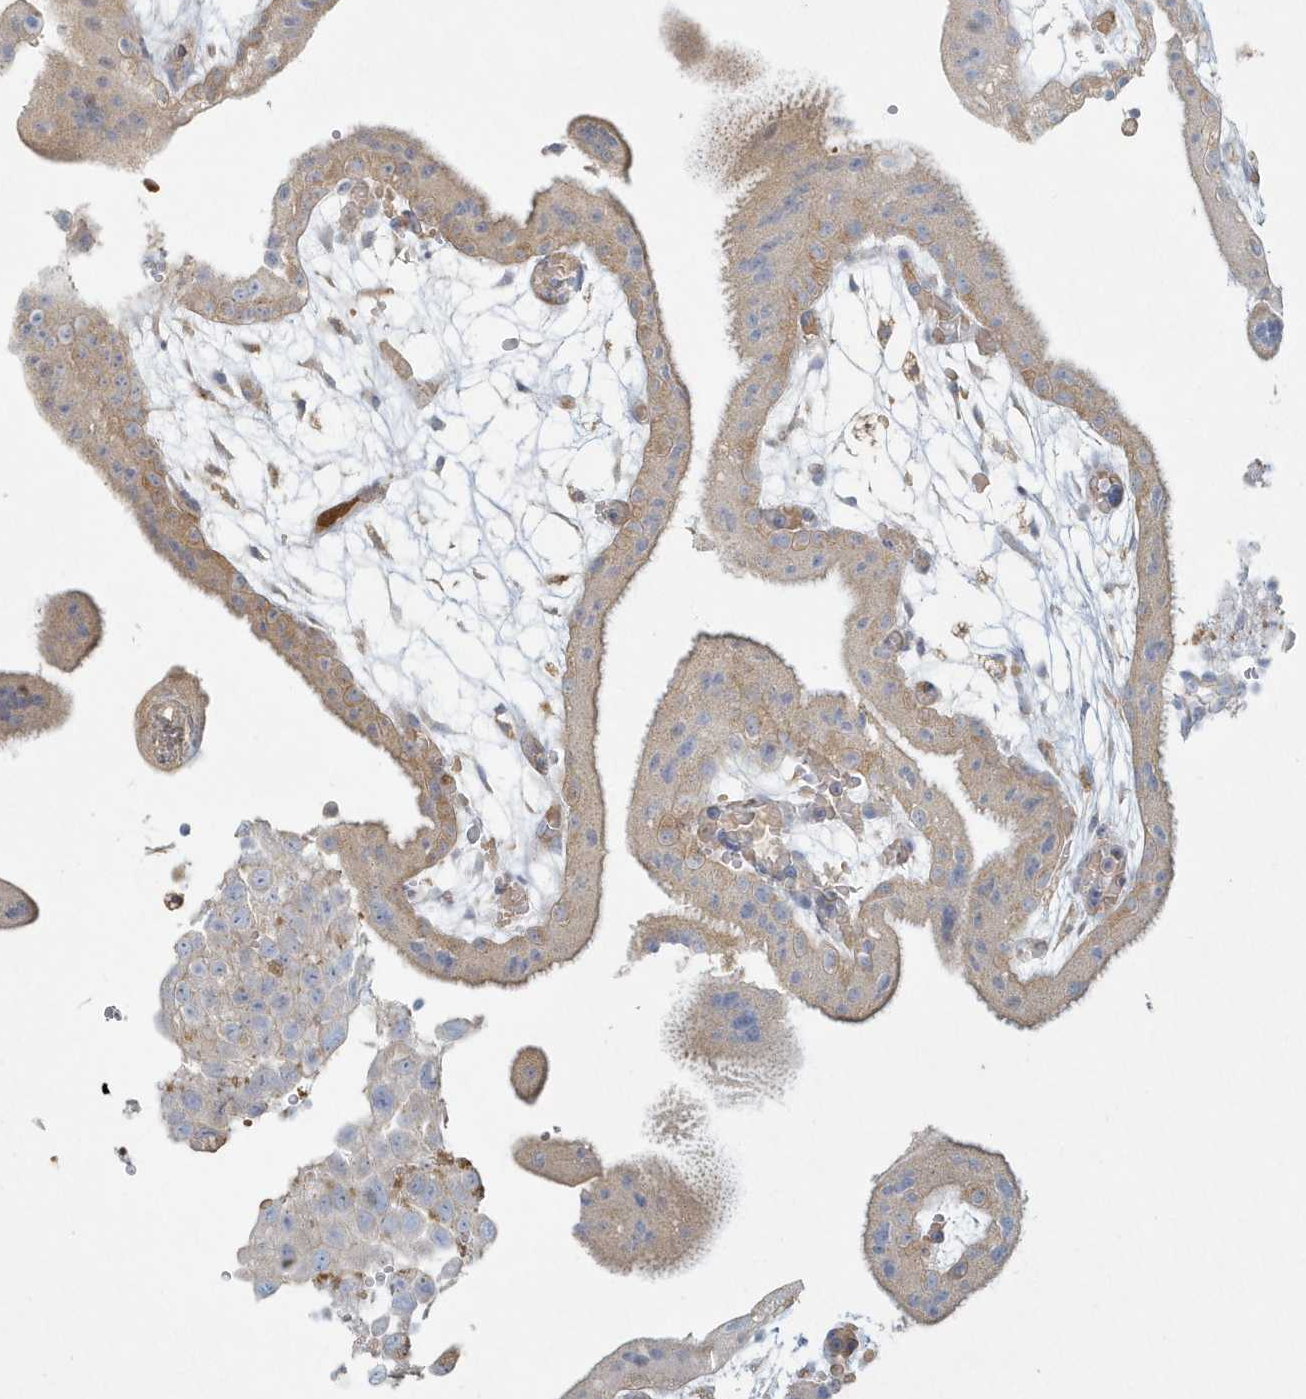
{"staining": {"intensity": "weak", "quantity": "<25%", "location": "cytoplasmic/membranous"}, "tissue": "placenta", "cell_type": "Decidual cells", "image_type": "normal", "snomed": [{"axis": "morphology", "description": "Normal tissue, NOS"}, {"axis": "topography", "description": "Placenta"}], "caption": "Immunohistochemical staining of normal human placenta demonstrates no significant staining in decidual cells. (Brightfield microscopy of DAB (3,3'-diaminobenzidine) immunohistochemistry at high magnification).", "gene": "BLTP3A", "patient": {"sex": "female", "age": 18}}